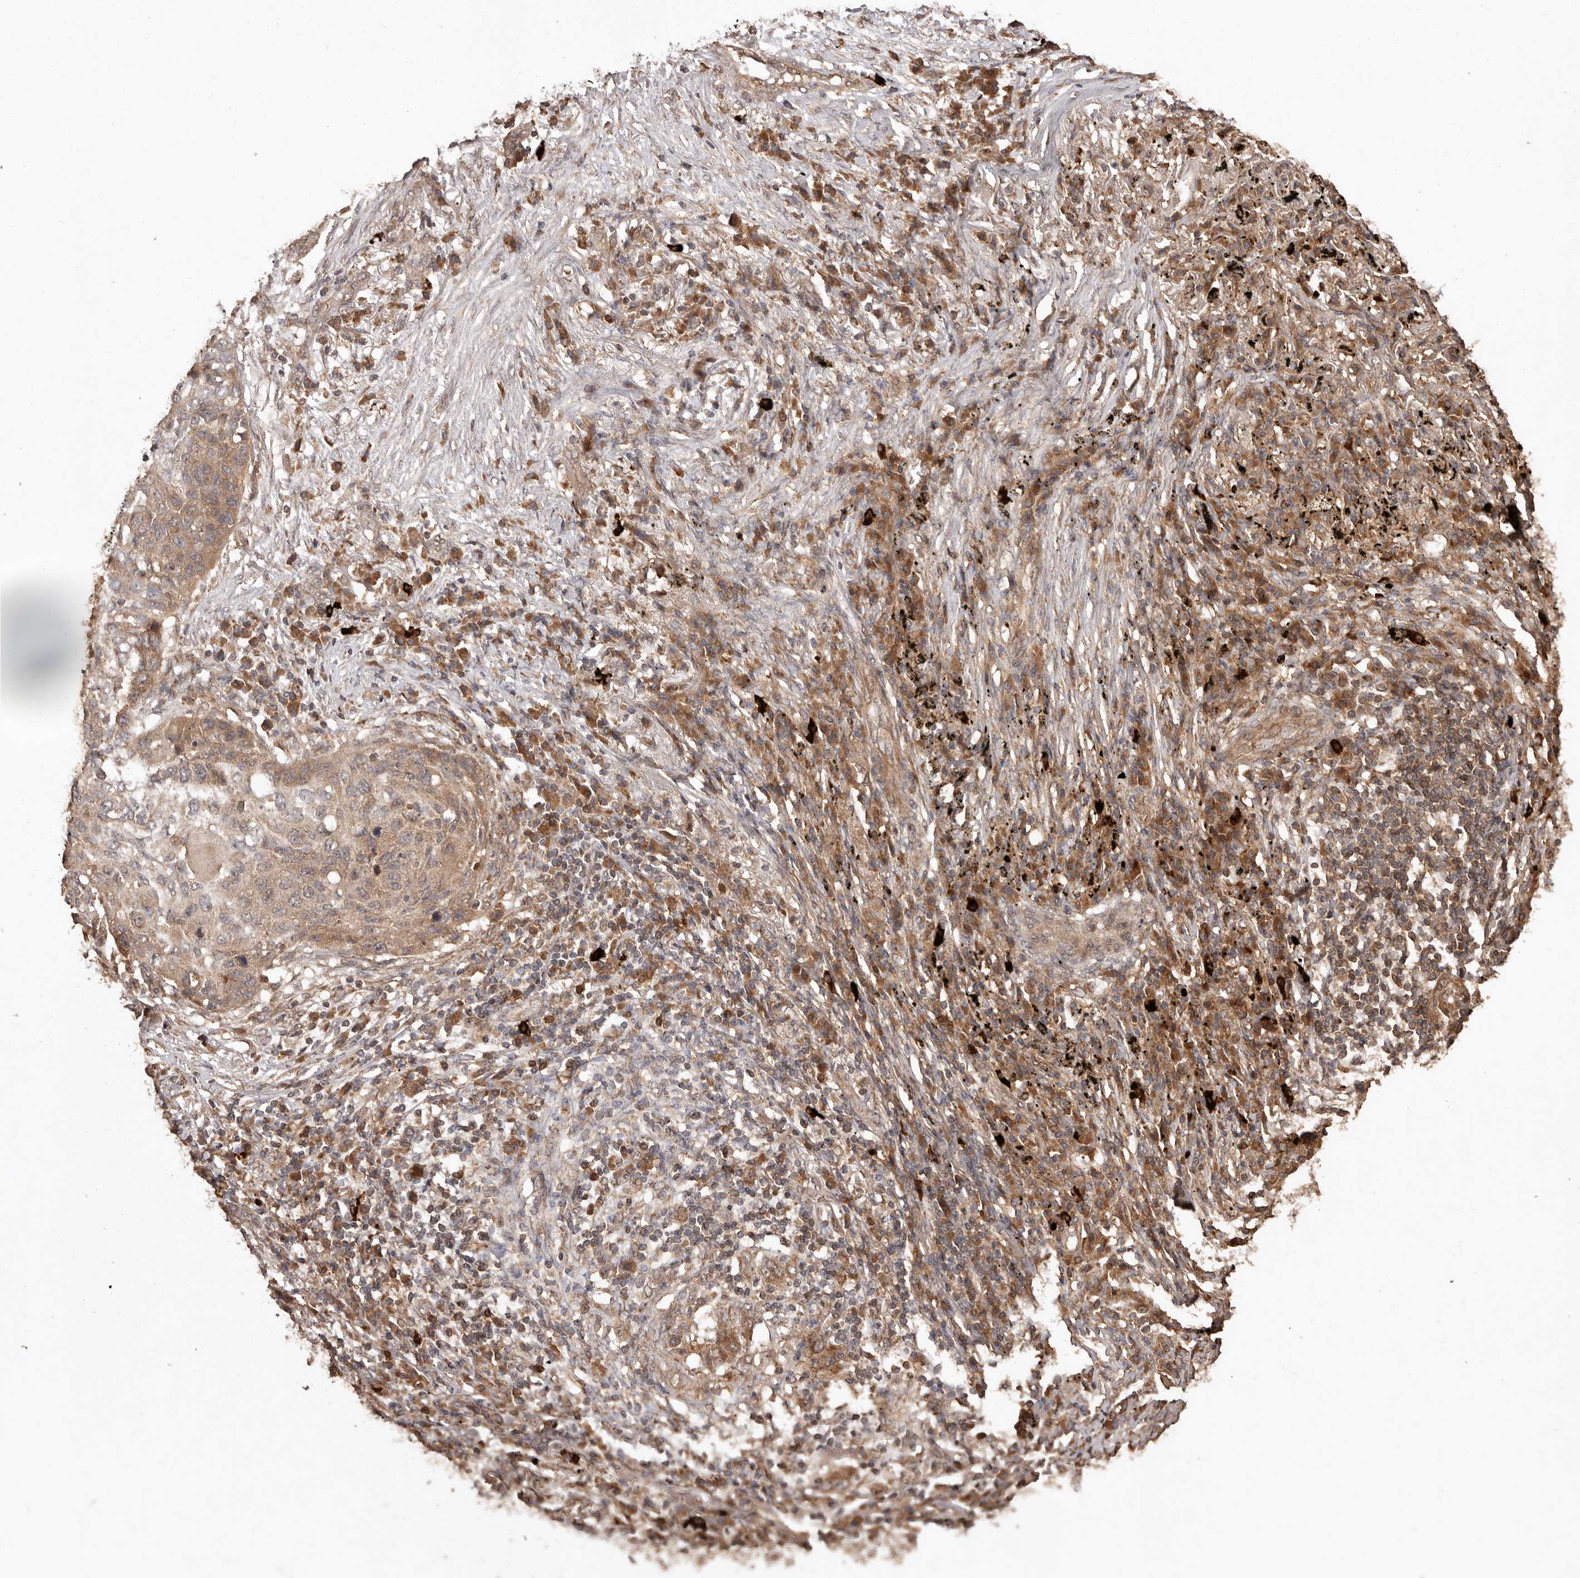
{"staining": {"intensity": "moderate", "quantity": ">75%", "location": "cytoplasmic/membranous"}, "tissue": "lung cancer", "cell_type": "Tumor cells", "image_type": "cancer", "snomed": [{"axis": "morphology", "description": "Squamous cell carcinoma, NOS"}, {"axis": "topography", "description": "Lung"}], "caption": "Lung cancer (squamous cell carcinoma) tissue reveals moderate cytoplasmic/membranous positivity in approximately >75% of tumor cells, visualized by immunohistochemistry.", "gene": "RWDD1", "patient": {"sex": "female", "age": 63}}